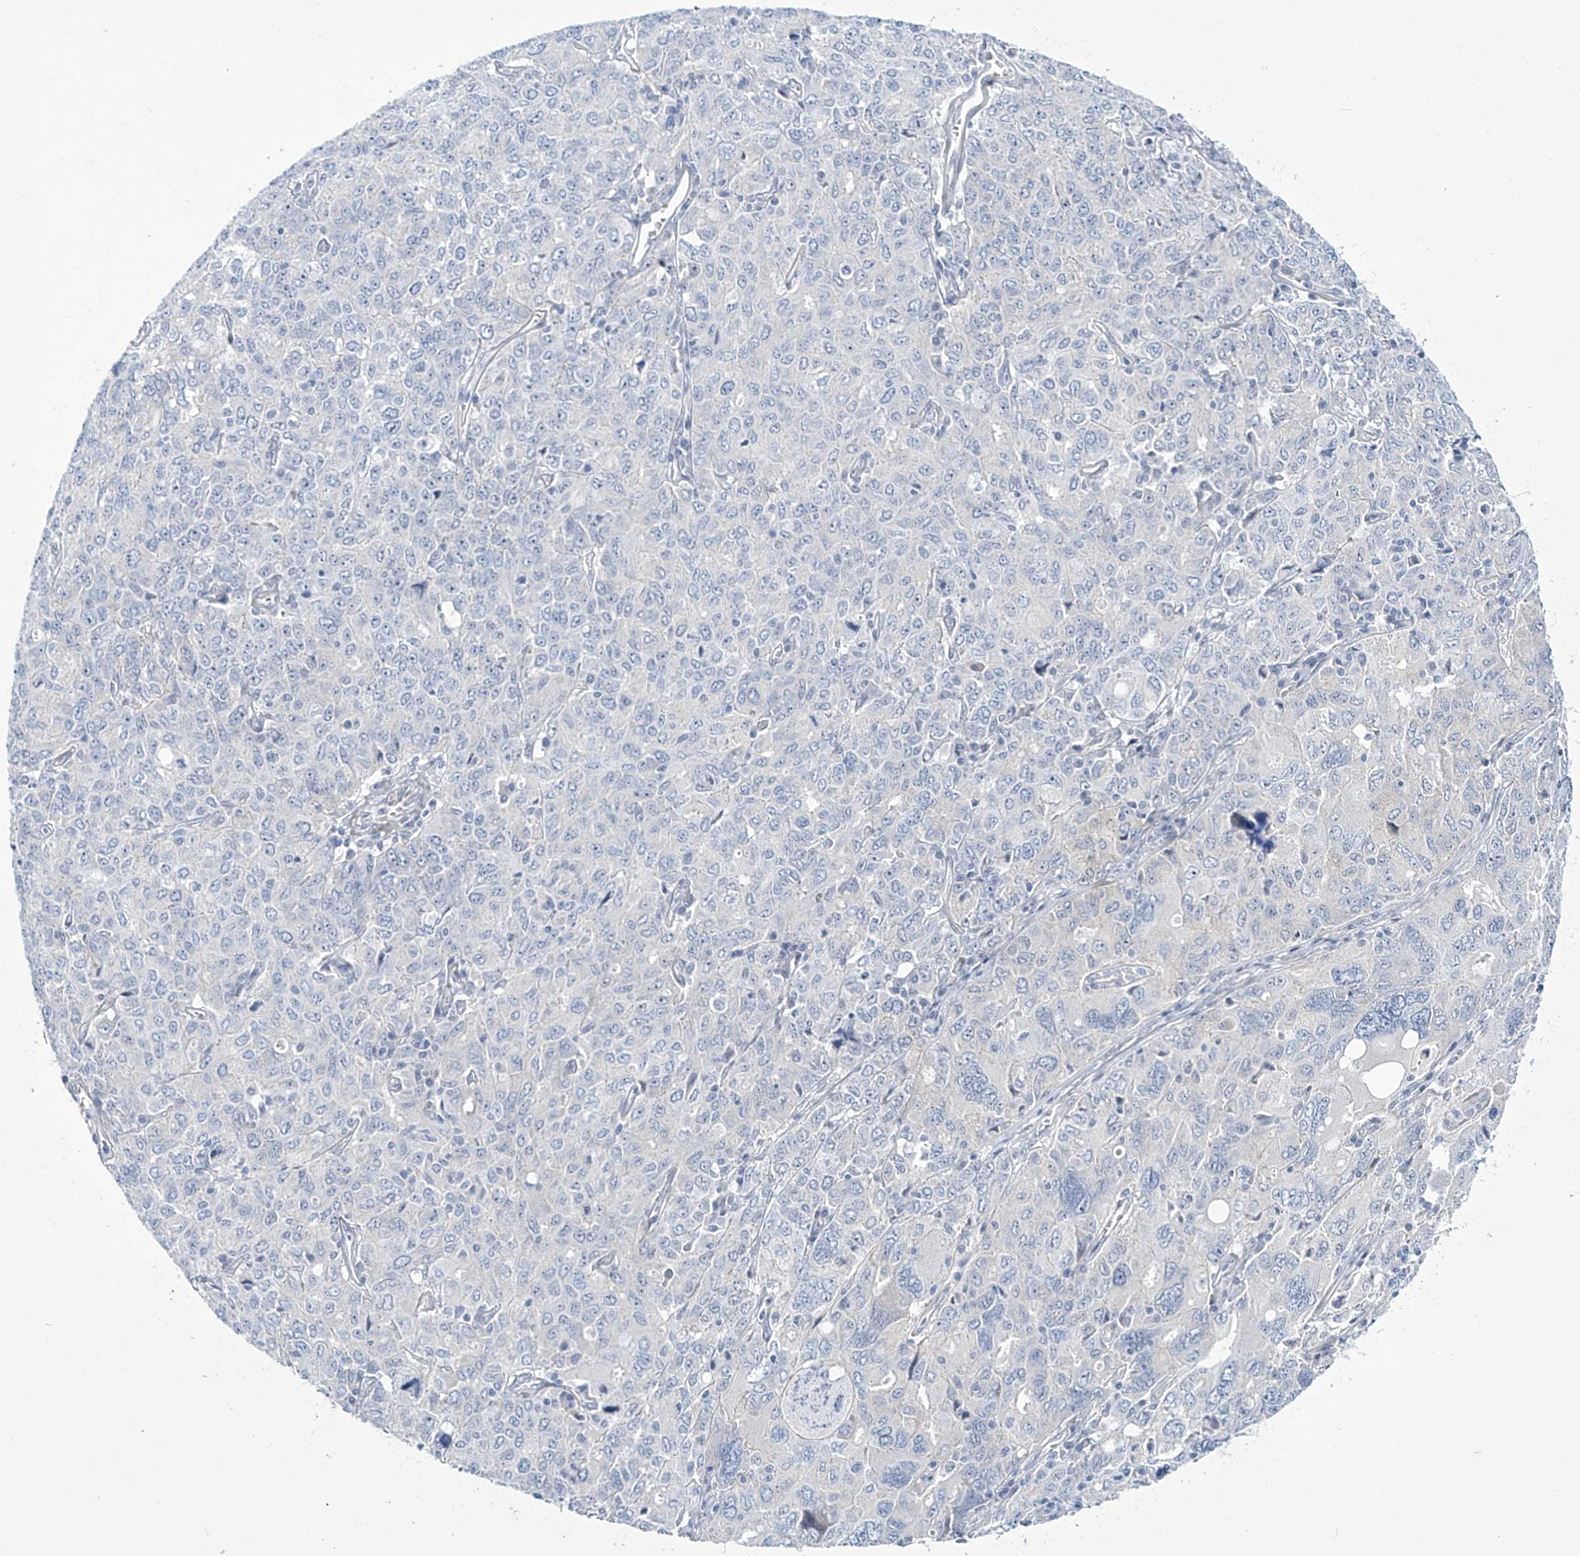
{"staining": {"intensity": "negative", "quantity": "none", "location": "none"}, "tissue": "ovarian cancer", "cell_type": "Tumor cells", "image_type": "cancer", "snomed": [{"axis": "morphology", "description": "Carcinoma, endometroid"}, {"axis": "topography", "description": "Ovary"}], "caption": "Endometroid carcinoma (ovarian) was stained to show a protein in brown. There is no significant positivity in tumor cells. Nuclei are stained in blue.", "gene": "TRIM60", "patient": {"sex": "female", "age": 62}}